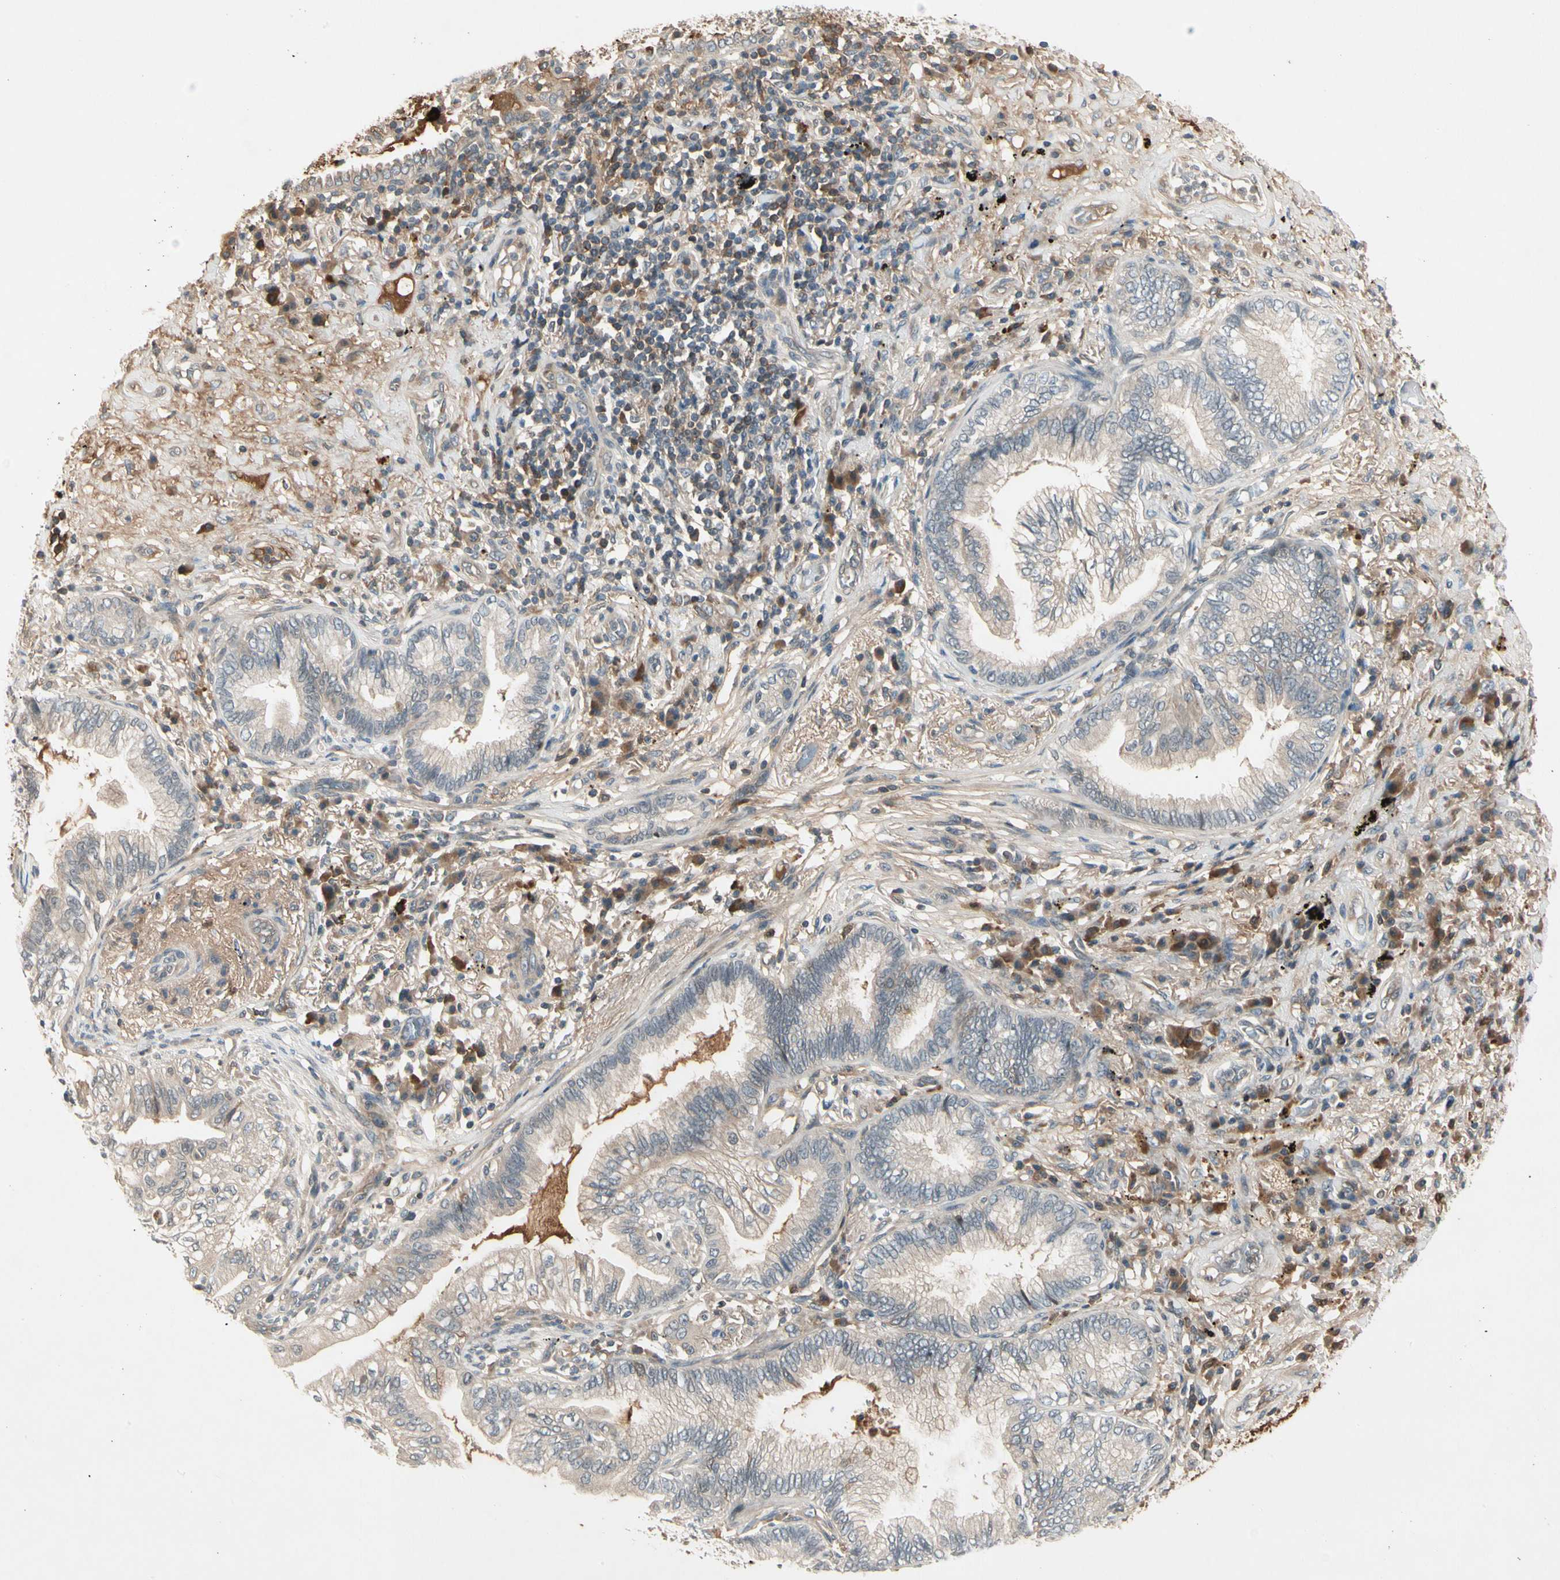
{"staining": {"intensity": "weak", "quantity": ">75%", "location": "cytoplasmic/membranous"}, "tissue": "lung cancer", "cell_type": "Tumor cells", "image_type": "cancer", "snomed": [{"axis": "morphology", "description": "Normal tissue, NOS"}, {"axis": "morphology", "description": "Adenocarcinoma, NOS"}, {"axis": "topography", "description": "Bronchus"}, {"axis": "topography", "description": "Lung"}], "caption": "The image demonstrates staining of adenocarcinoma (lung), revealing weak cytoplasmic/membranous protein positivity (brown color) within tumor cells.", "gene": "CCL4", "patient": {"sex": "female", "age": 70}}